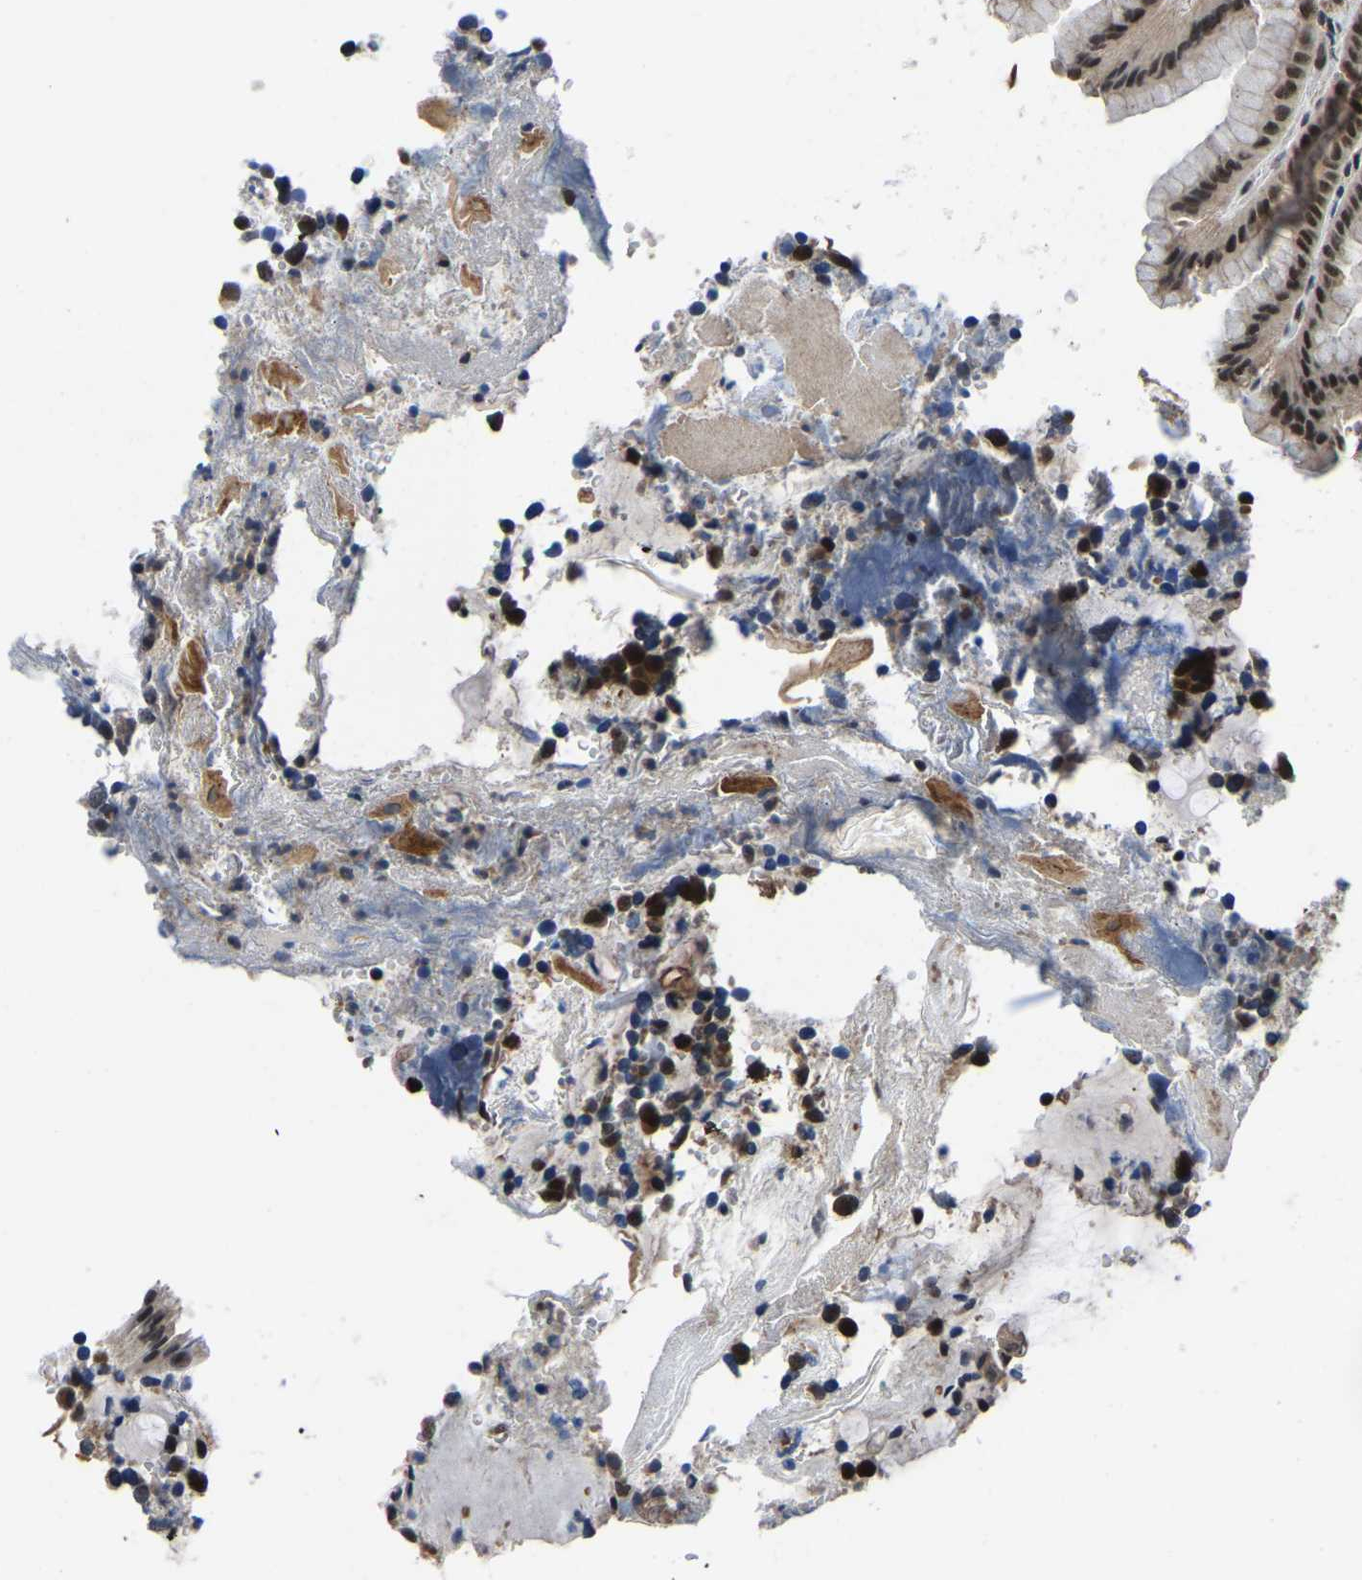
{"staining": {"intensity": "strong", "quantity": ">75%", "location": "cytoplasmic/membranous,nuclear"}, "tissue": "stomach", "cell_type": "Glandular cells", "image_type": "normal", "snomed": [{"axis": "morphology", "description": "Normal tissue, NOS"}, {"axis": "morphology", "description": "Carcinoid, malignant, NOS"}, {"axis": "topography", "description": "Stomach, upper"}], "caption": "Strong cytoplasmic/membranous,nuclear staining is identified in approximately >75% of glandular cells in unremarkable stomach.", "gene": "DFFA", "patient": {"sex": "male", "age": 39}}